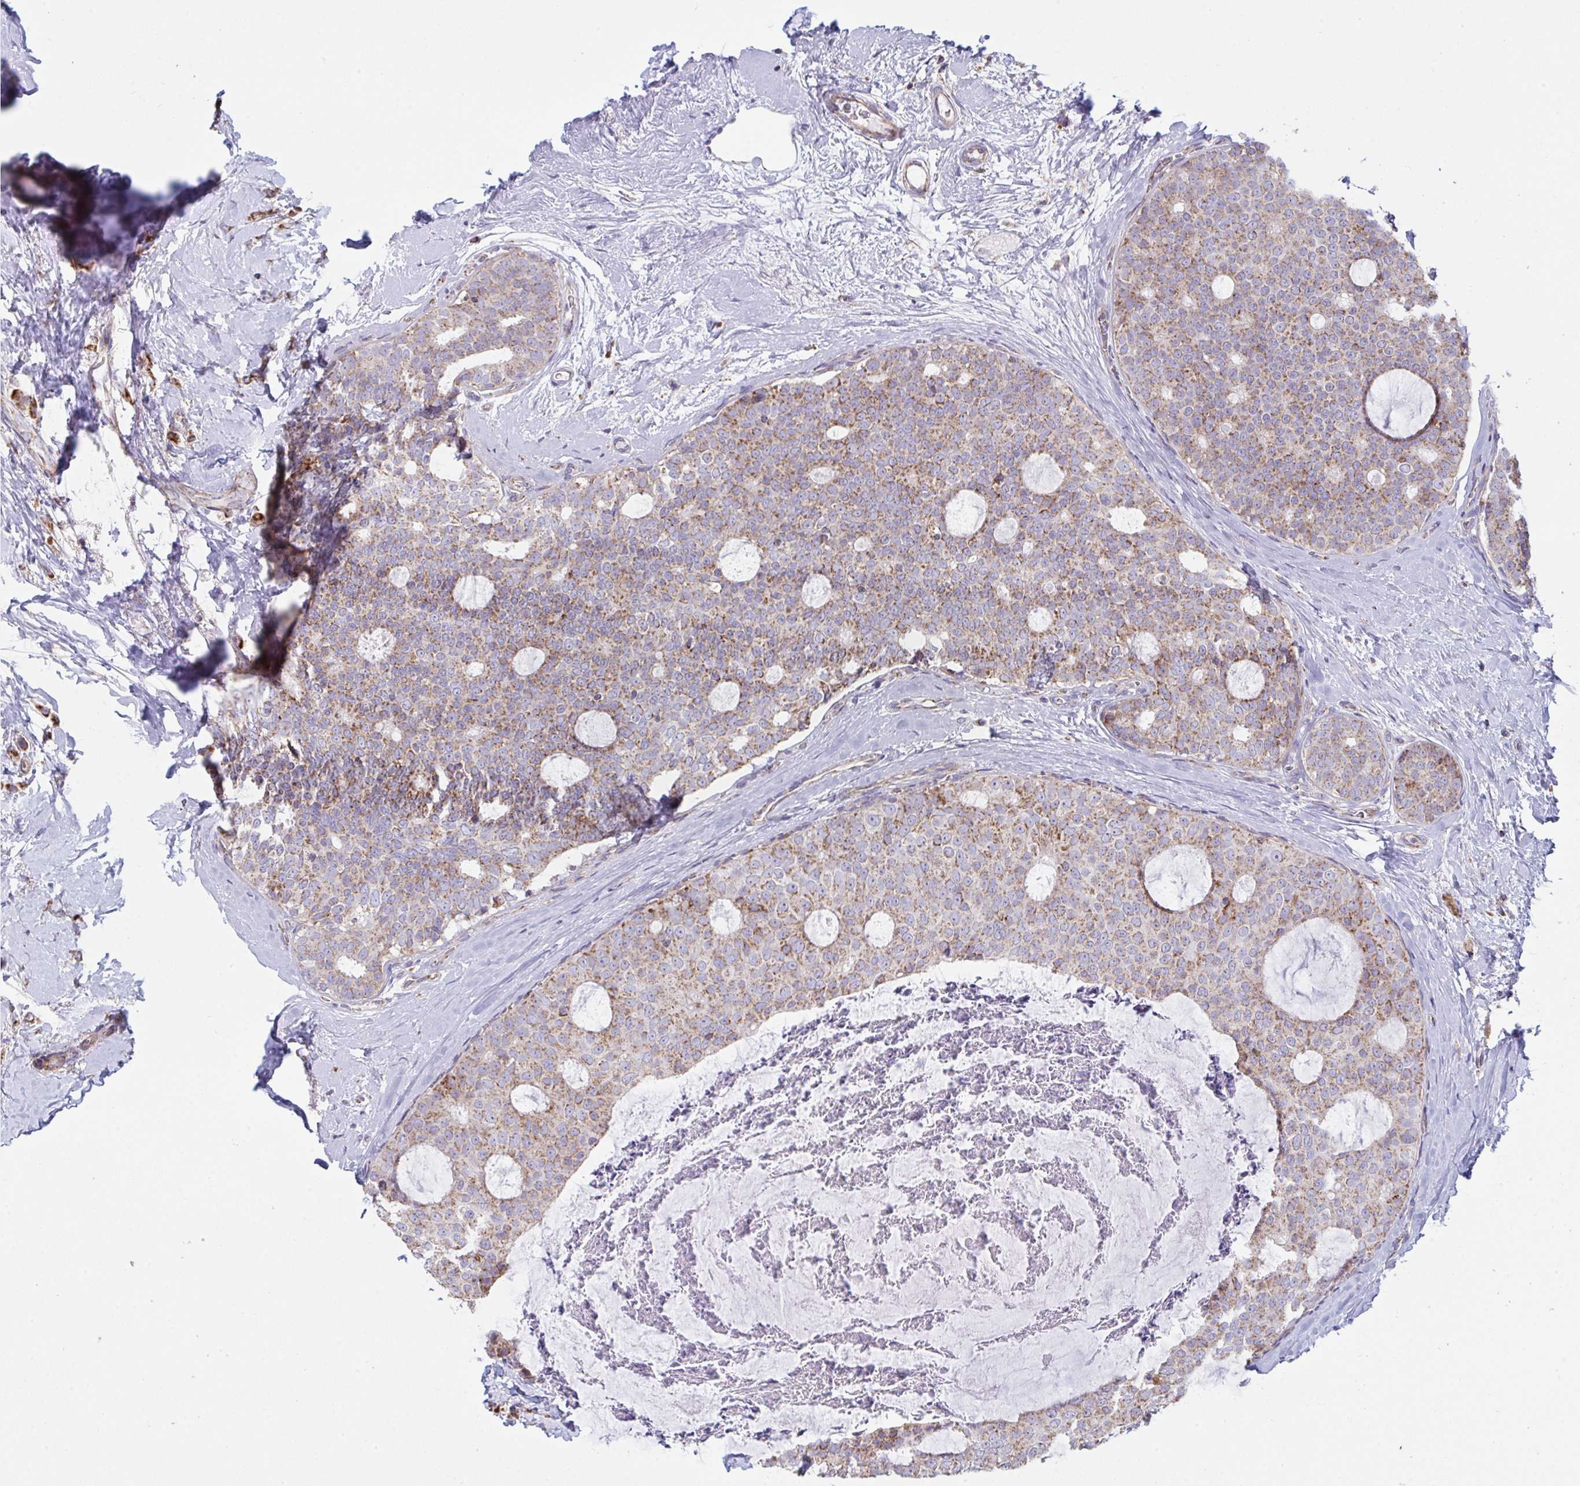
{"staining": {"intensity": "moderate", "quantity": ">75%", "location": "cytoplasmic/membranous"}, "tissue": "breast cancer", "cell_type": "Tumor cells", "image_type": "cancer", "snomed": [{"axis": "morphology", "description": "Duct carcinoma"}, {"axis": "topography", "description": "Breast"}], "caption": "Brown immunohistochemical staining in breast invasive ductal carcinoma exhibits moderate cytoplasmic/membranous staining in about >75% of tumor cells. (DAB IHC with brightfield microscopy, high magnification).", "gene": "MICOS10", "patient": {"sex": "female", "age": 45}}